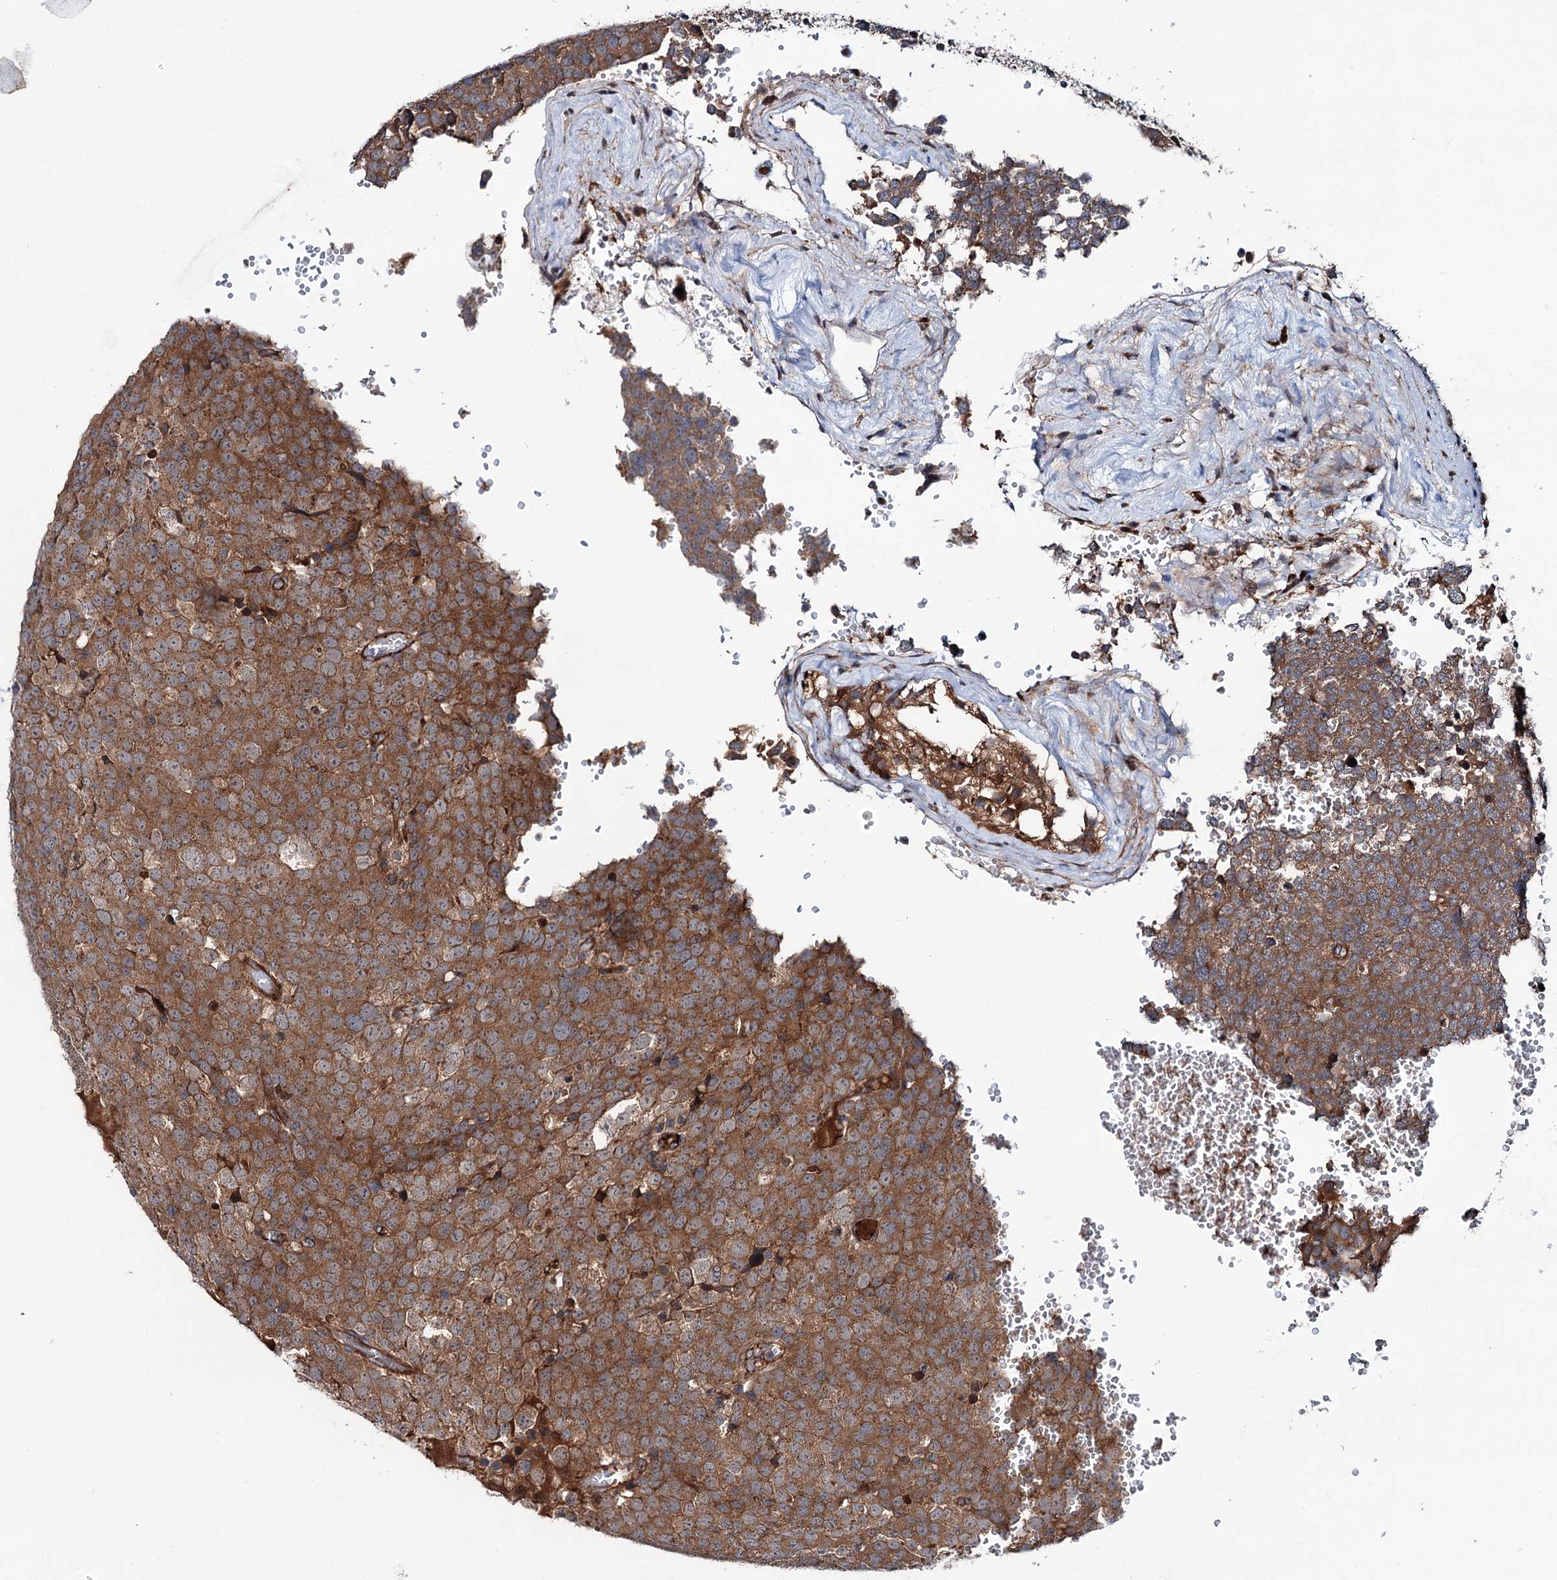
{"staining": {"intensity": "moderate", "quantity": ">75%", "location": "cytoplasmic/membranous"}, "tissue": "testis cancer", "cell_type": "Tumor cells", "image_type": "cancer", "snomed": [{"axis": "morphology", "description": "Seminoma, NOS"}, {"axis": "topography", "description": "Testis"}], "caption": "A histopathology image showing moderate cytoplasmic/membranous staining in approximately >75% of tumor cells in testis cancer, as visualized by brown immunohistochemical staining.", "gene": "ADGRG4", "patient": {"sex": "male", "age": 71}}